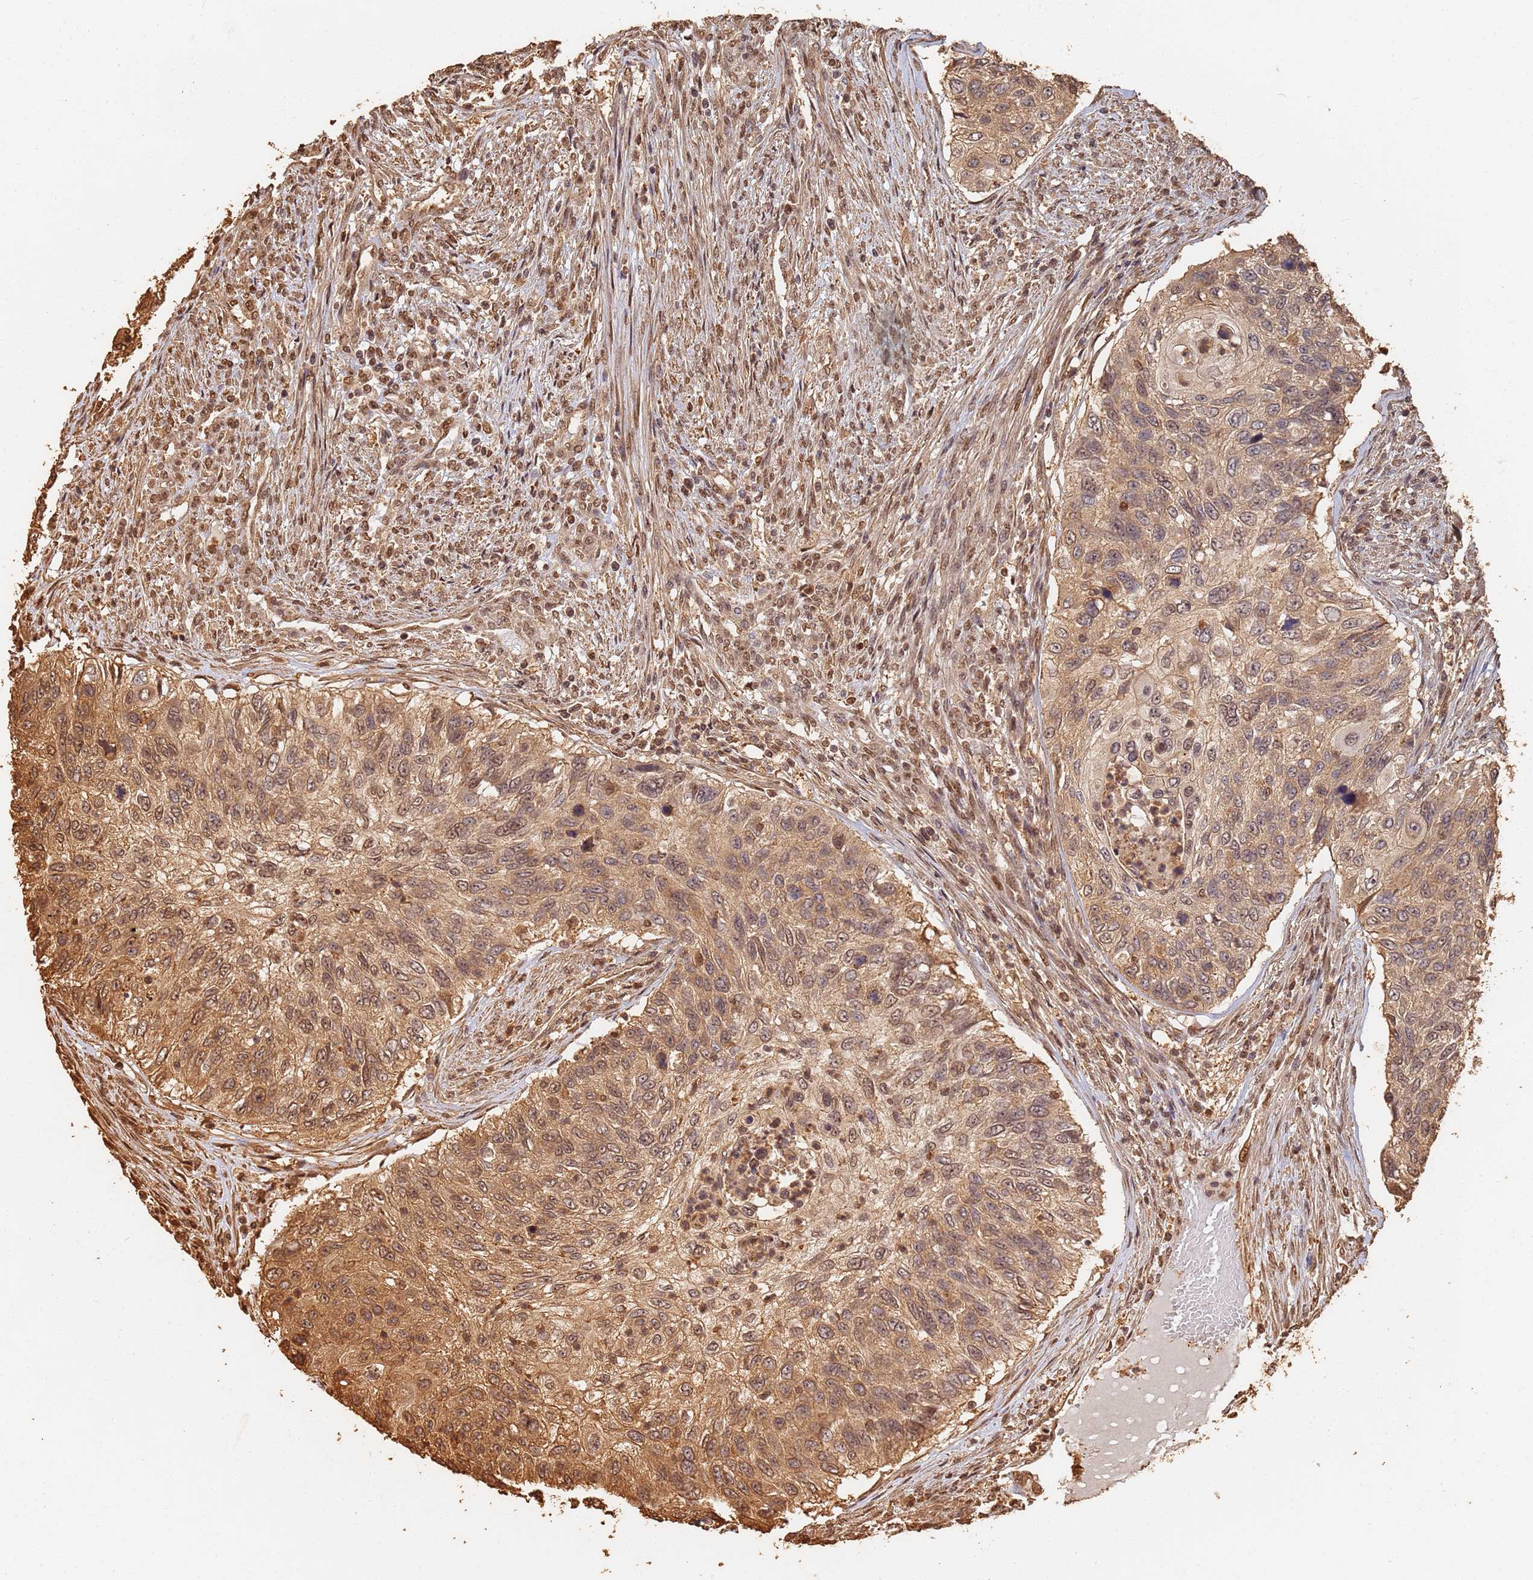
{"staining": {"intensity": "moderate", "quantity": ">75%", "location": "cytoplasmic/membranous,nuclear"}, "tissue": "urothelial cancer", "cell_type": "Tumor cells", "image_type": "cancer", "snomed": [{"axis": "morphology", "description": "Urothelial carcinoma, High grade"}, {"axis": "topography", "description": "Urinary bladder"}], "caption": "The photomicrograph displays immunohistochemical staining of high-grade urothelial carcinoma. There is moderate cytoplasmic/membranous and nuclear staining is identified in about >75% of tumor cells.", "gene": "JAK2", "patient": {"sex": "female", "age": 60}}